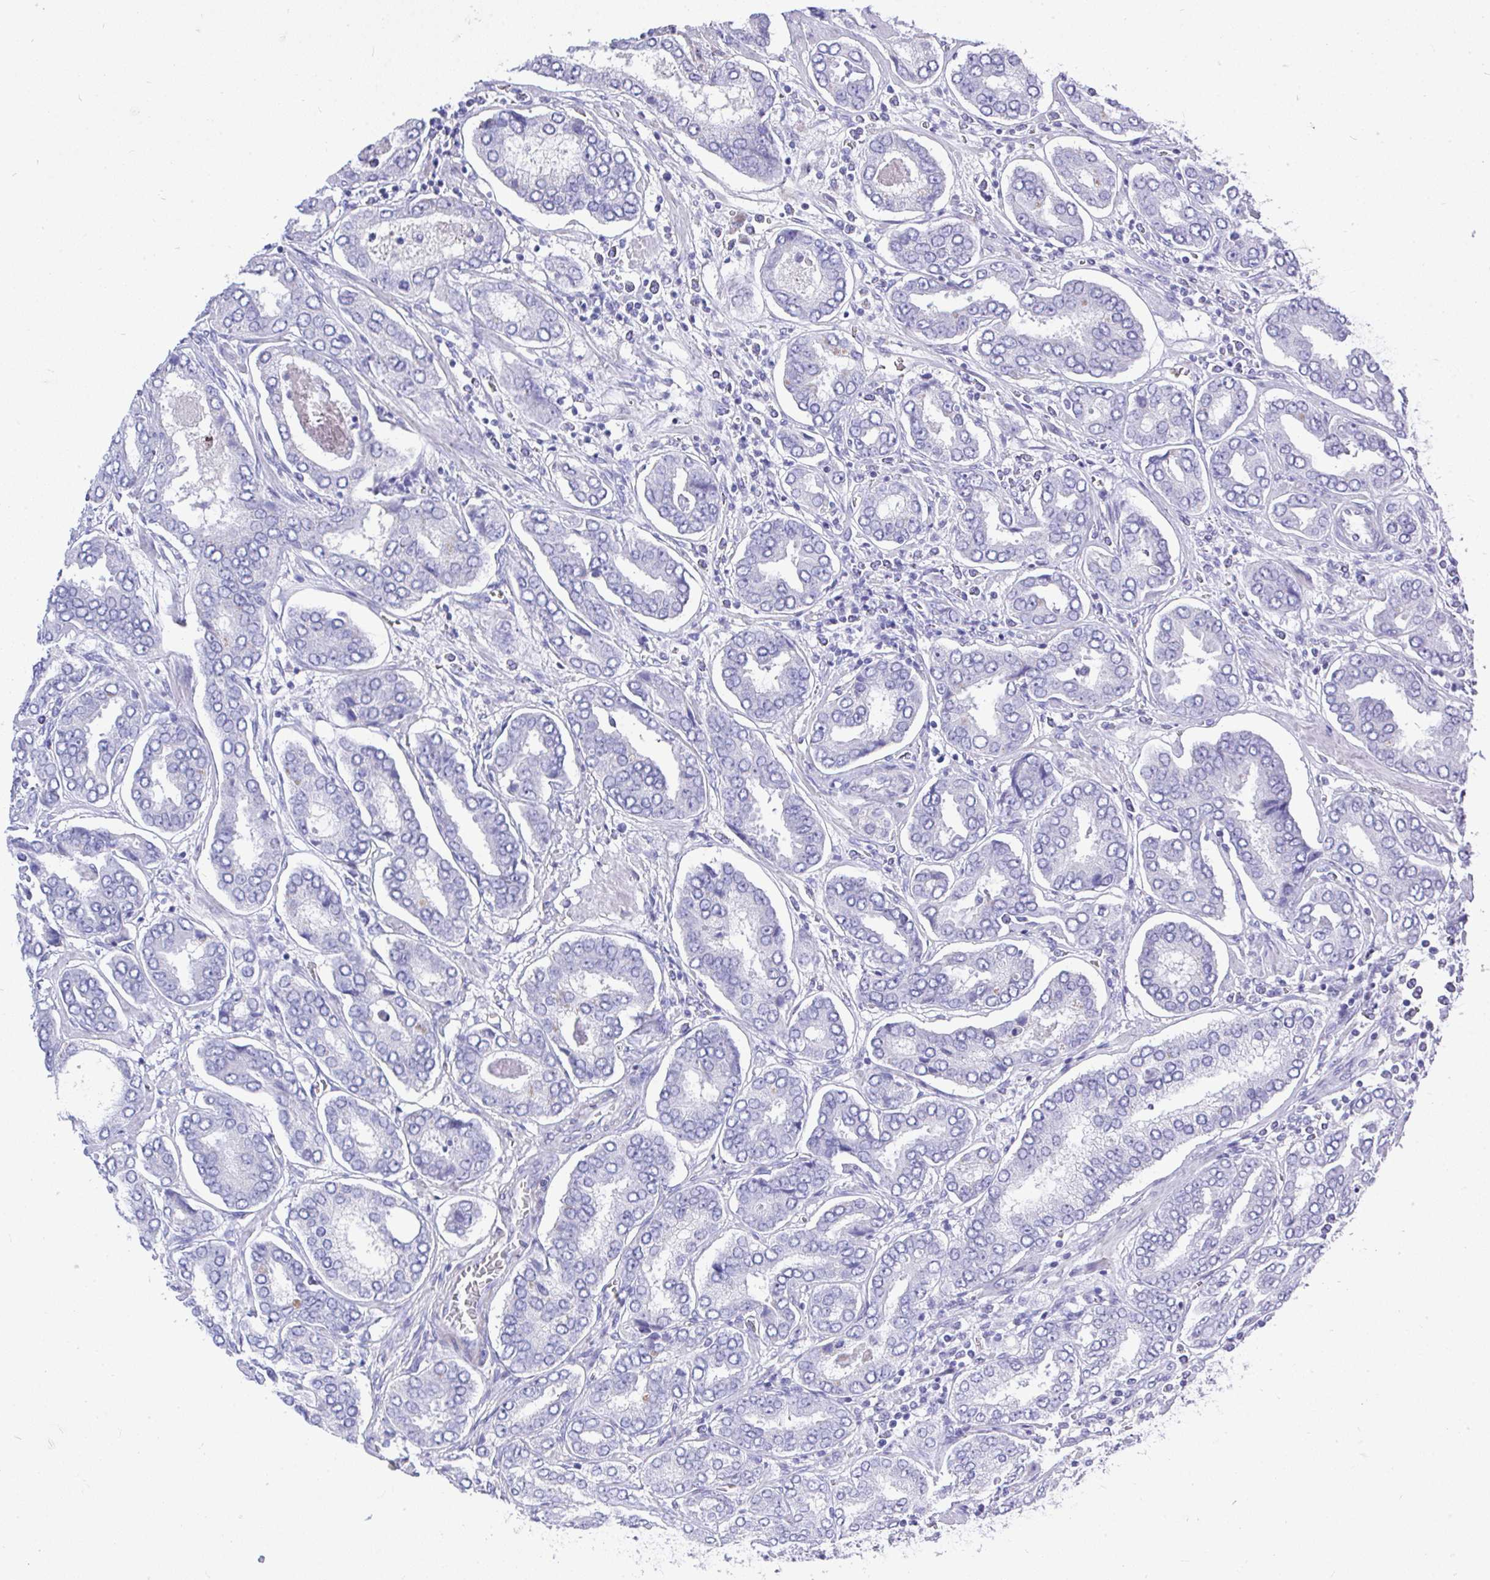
{"staining": {"intensity": "negative", "quantity": "none", "location": "none"}, "tissue": "prostate cancer", "cell_type": "Tumor cells", "image_type": "cancer", "snomed": [{"axis": "morphology", "description": "Adenocarcinoma, High grade"}, {"axis": "topography", "description": "Prostate"}], "caption": "High power microscopy micrograph of an immunohistochemistry image of prostate cancer (high-grade adenocarcinoma), revealing no significant positivity in tumor cells. (DAB immunohistochemistry with hematoxylin counter stain).", "gene": "MS4A12", "patient": {"sex": "male", "age": 72}}